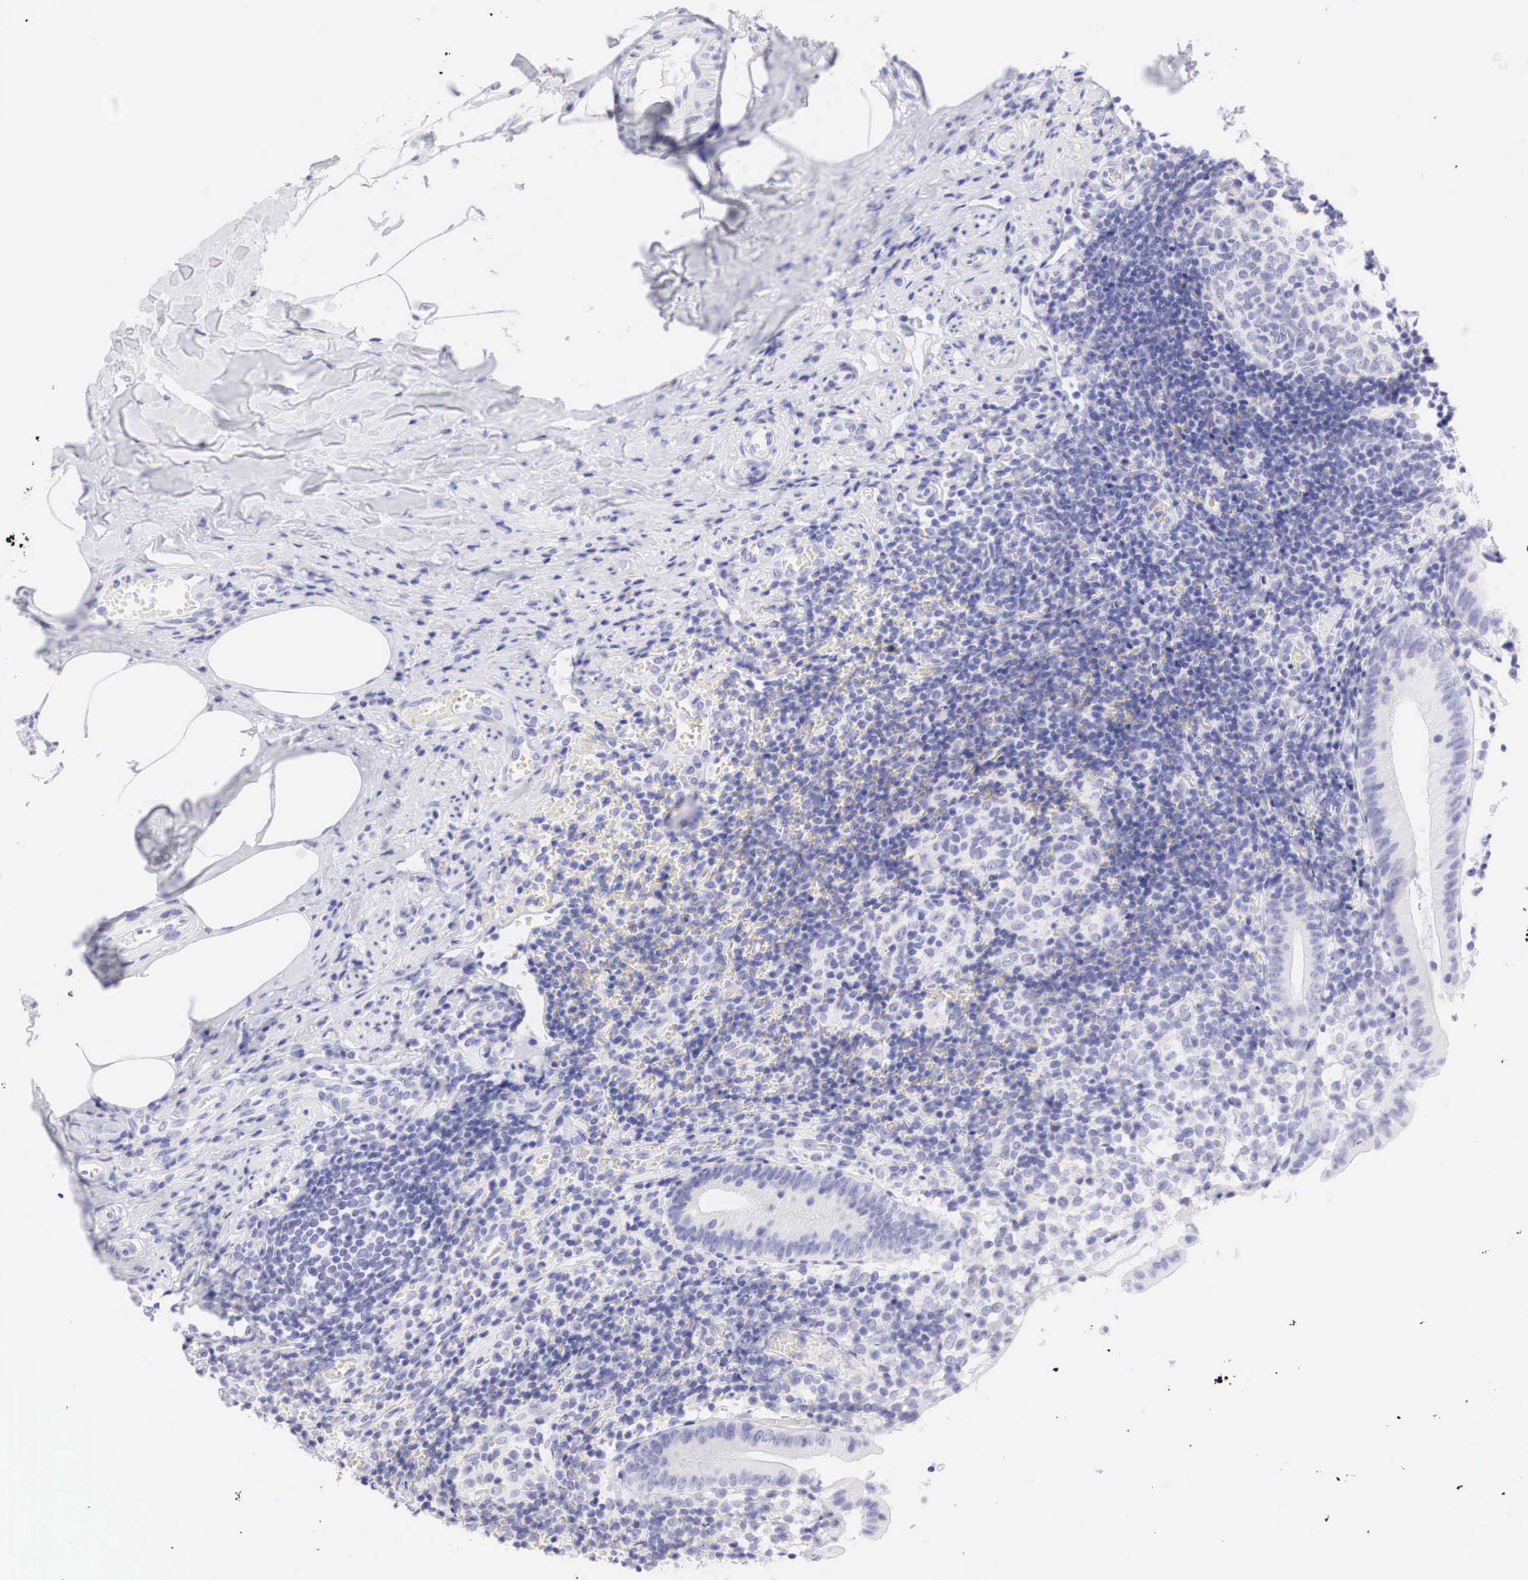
{"staining": {"intensity": "negative", "quantity": "none", "location": "none"}, "tissue": "appendix", "cell_type": "Glandular cells", "image_type": "normal", "snomed": [{"axis": "morphology", "description": "Normal tissue, NOS"}, {"axis": "topography", "description": "Appendix"}], "caption": "A high-resolution micrograph shows immunohistochemistry (IHC) staining of benign appendix, which exhibits no significant staining in glandular cells.", "gene": "TYR", "patient": {"sex": "male", "age": 25}}